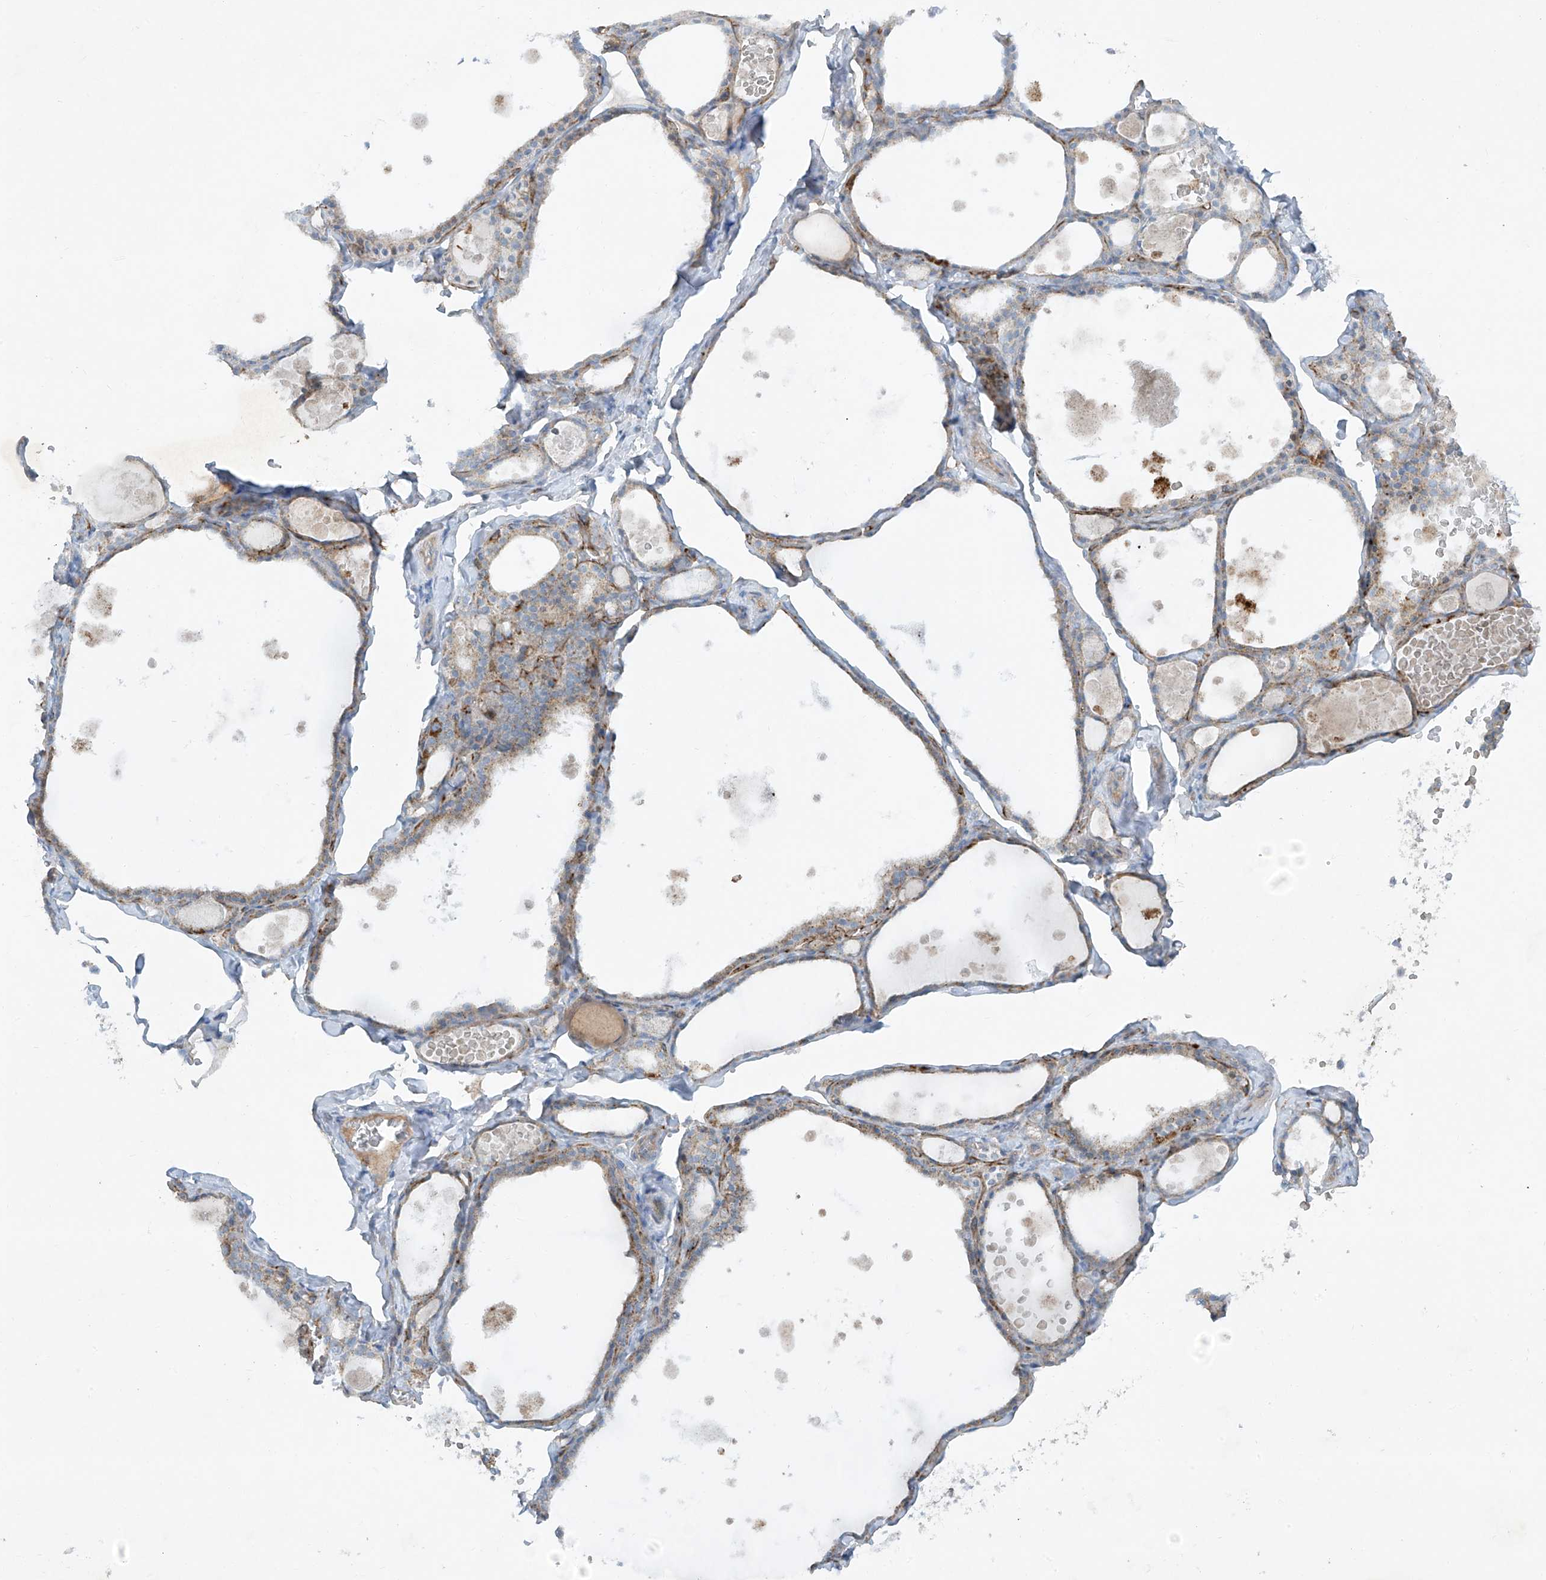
{"staining": {"intensity": "negative", "quantity": "none", "location": "none"}, "tissue": "thyroid gland", "cell_type": "Glandular cells", "image_type": "normal", "snomed": [{"axis": "morphology", "description": "Normal tissue, NOS"}, {"axis": "topography", "description": "Thyroid gland"}], "caption": "Immunohistochemistry (IHC) histopathology image of normal thyroid gland stained for a protein (brown), which shows no staining in glandular cells. The staining was performed using DAB to visualize the protein expression in brown, while the nuclei were stained in blue with hematoxylin (Magnification: 20x).", "gene": "VAMP5", "patient": {"sex": "male", "age": 56}}